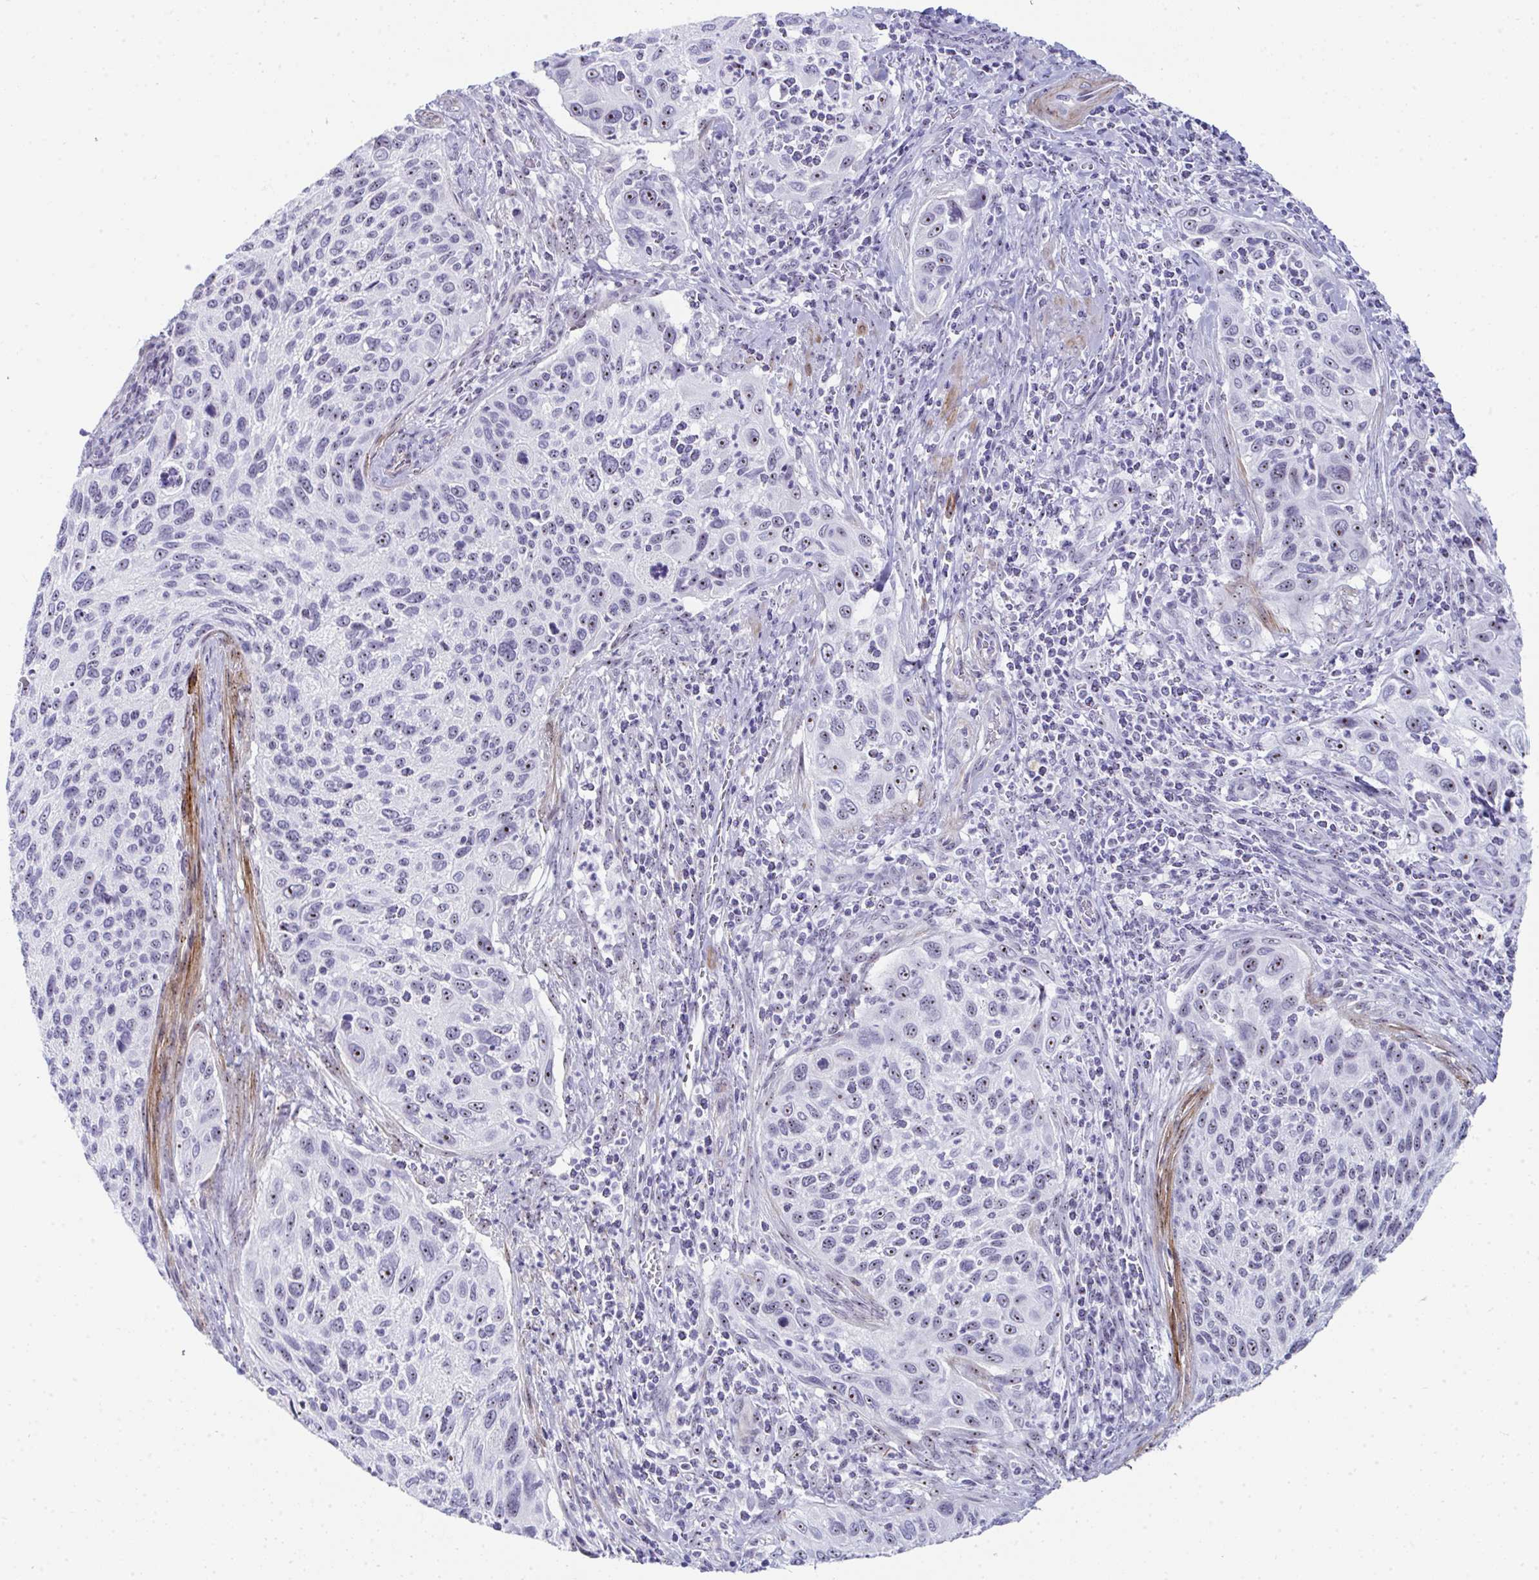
{"staining": {"intensity": "weak", "quantity": "25%-75%", "location": "nuclear"}, "tissue": "cervical cancer", "cell_type": "Tumor cells", "image_type": "cancer", "snomed": [{"axis": "morphology", "description": "Squamous cell carcinoma, NOS"}, {"axis": "topography", "description": "Cervix"}], "caption": "Immunohistochemical staining of human cervical cancer reveals weak nuclear protein expression in about 25%-75% of tumor cells. (Brightfield microscopy of DAB IHC at high magnification).", "gene": "NOP10", "patient": {"sex": "female", "age": 70}}